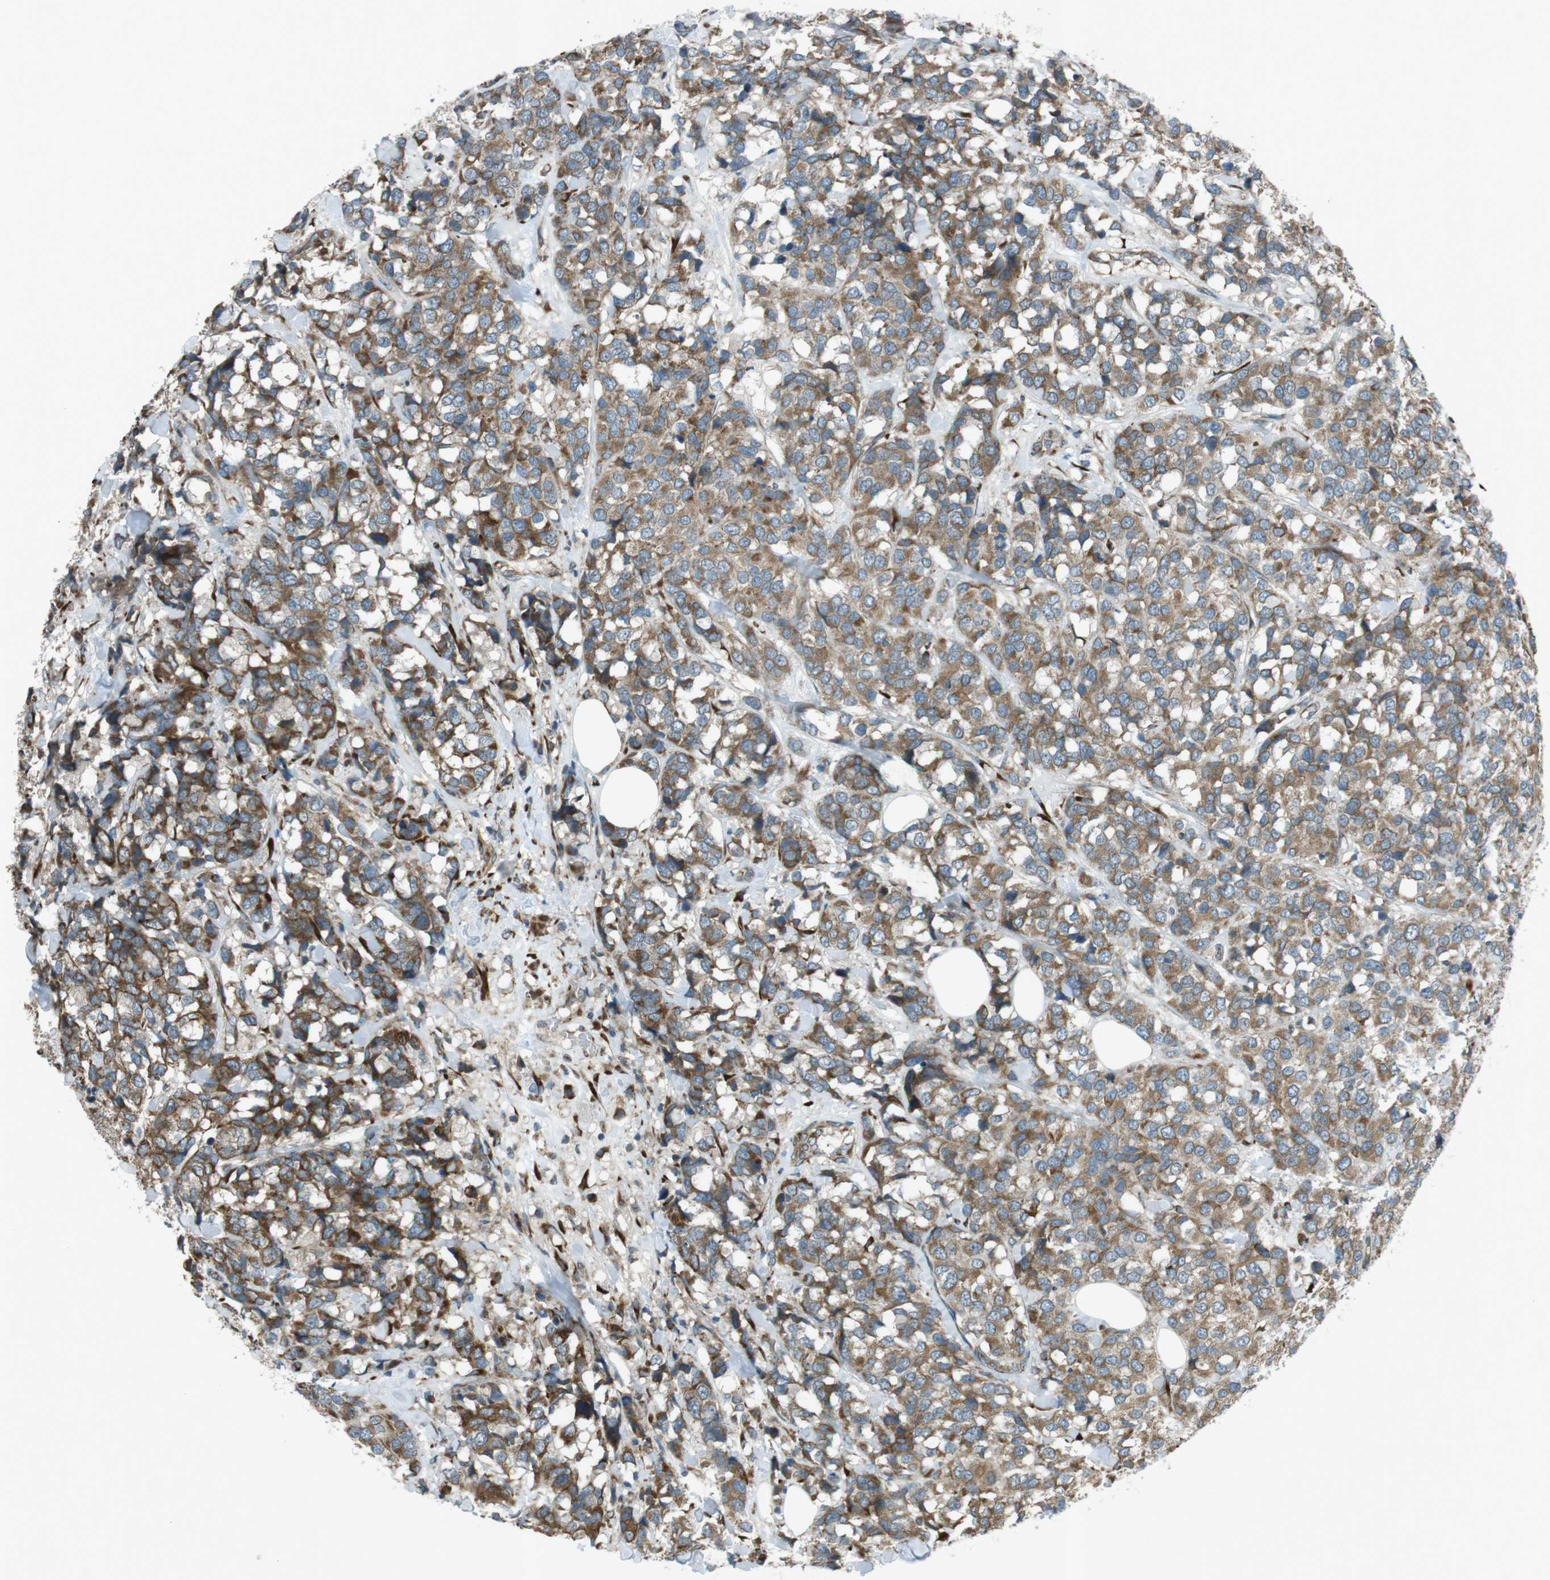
{"staining": {"intensity": "weak", "quantity": ">75%", "location": "cytoplasmic/membranous"}, "tissue": "breast cancer", "cell_type": "Tumor cells", "image_type": "cancer", "snomed": [{"axis": "morphology", "description": "Lobular carcinoma"}, {"axis": "topography", "description": "Breast"}], "caption": "Immunohistochemical staining of breast cancer (lobular carcinoma) demonstrates low levels of weak cytoplasmic/membranous protein staining in approximately >75% of tumor cells.", "gene": "SLC41A1", "patient": {"sex": "female", "age": 59}}